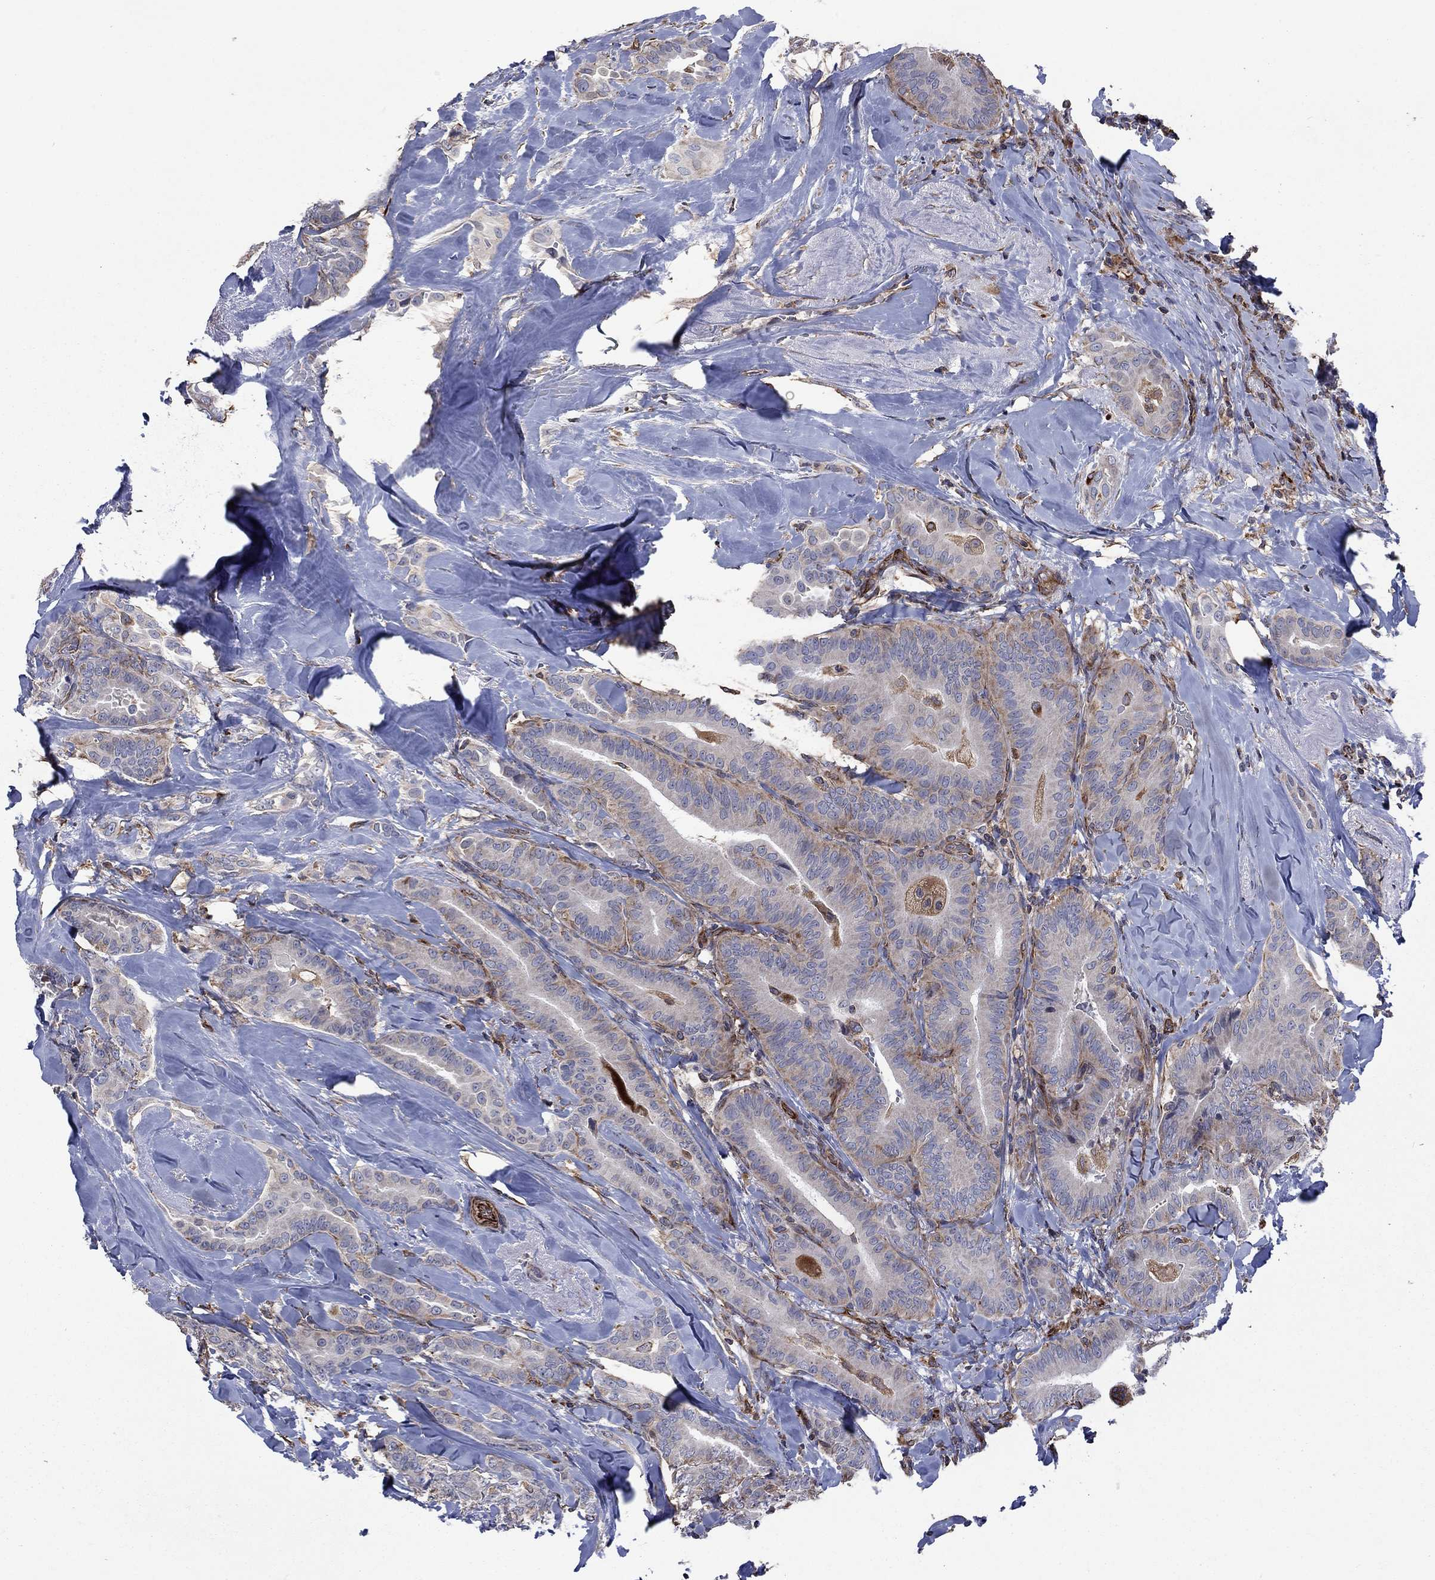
{"staining": {"intensity": "moderate", "quantity": "<25%", "location": "cytoplasmic/membranous"}, "tissue": "thyroid cancer", "cell_type": "Tumor cells", "image_type": "cancer", "snomed": [{"axis": "morphology", "description": "Papillary adenocarcinoma, NOS"}, {"axis": "topography", "description": "Thyroid gland"}], "caption": "Papillary adenocarcinoma (thyroid) stained with a brown dye exhibits moderate cytoplasmic/membranous positive expression in about <25% of tumor cells.", "gene": "NDUFC1", "patient": {"sex": "male", "age": 61}}